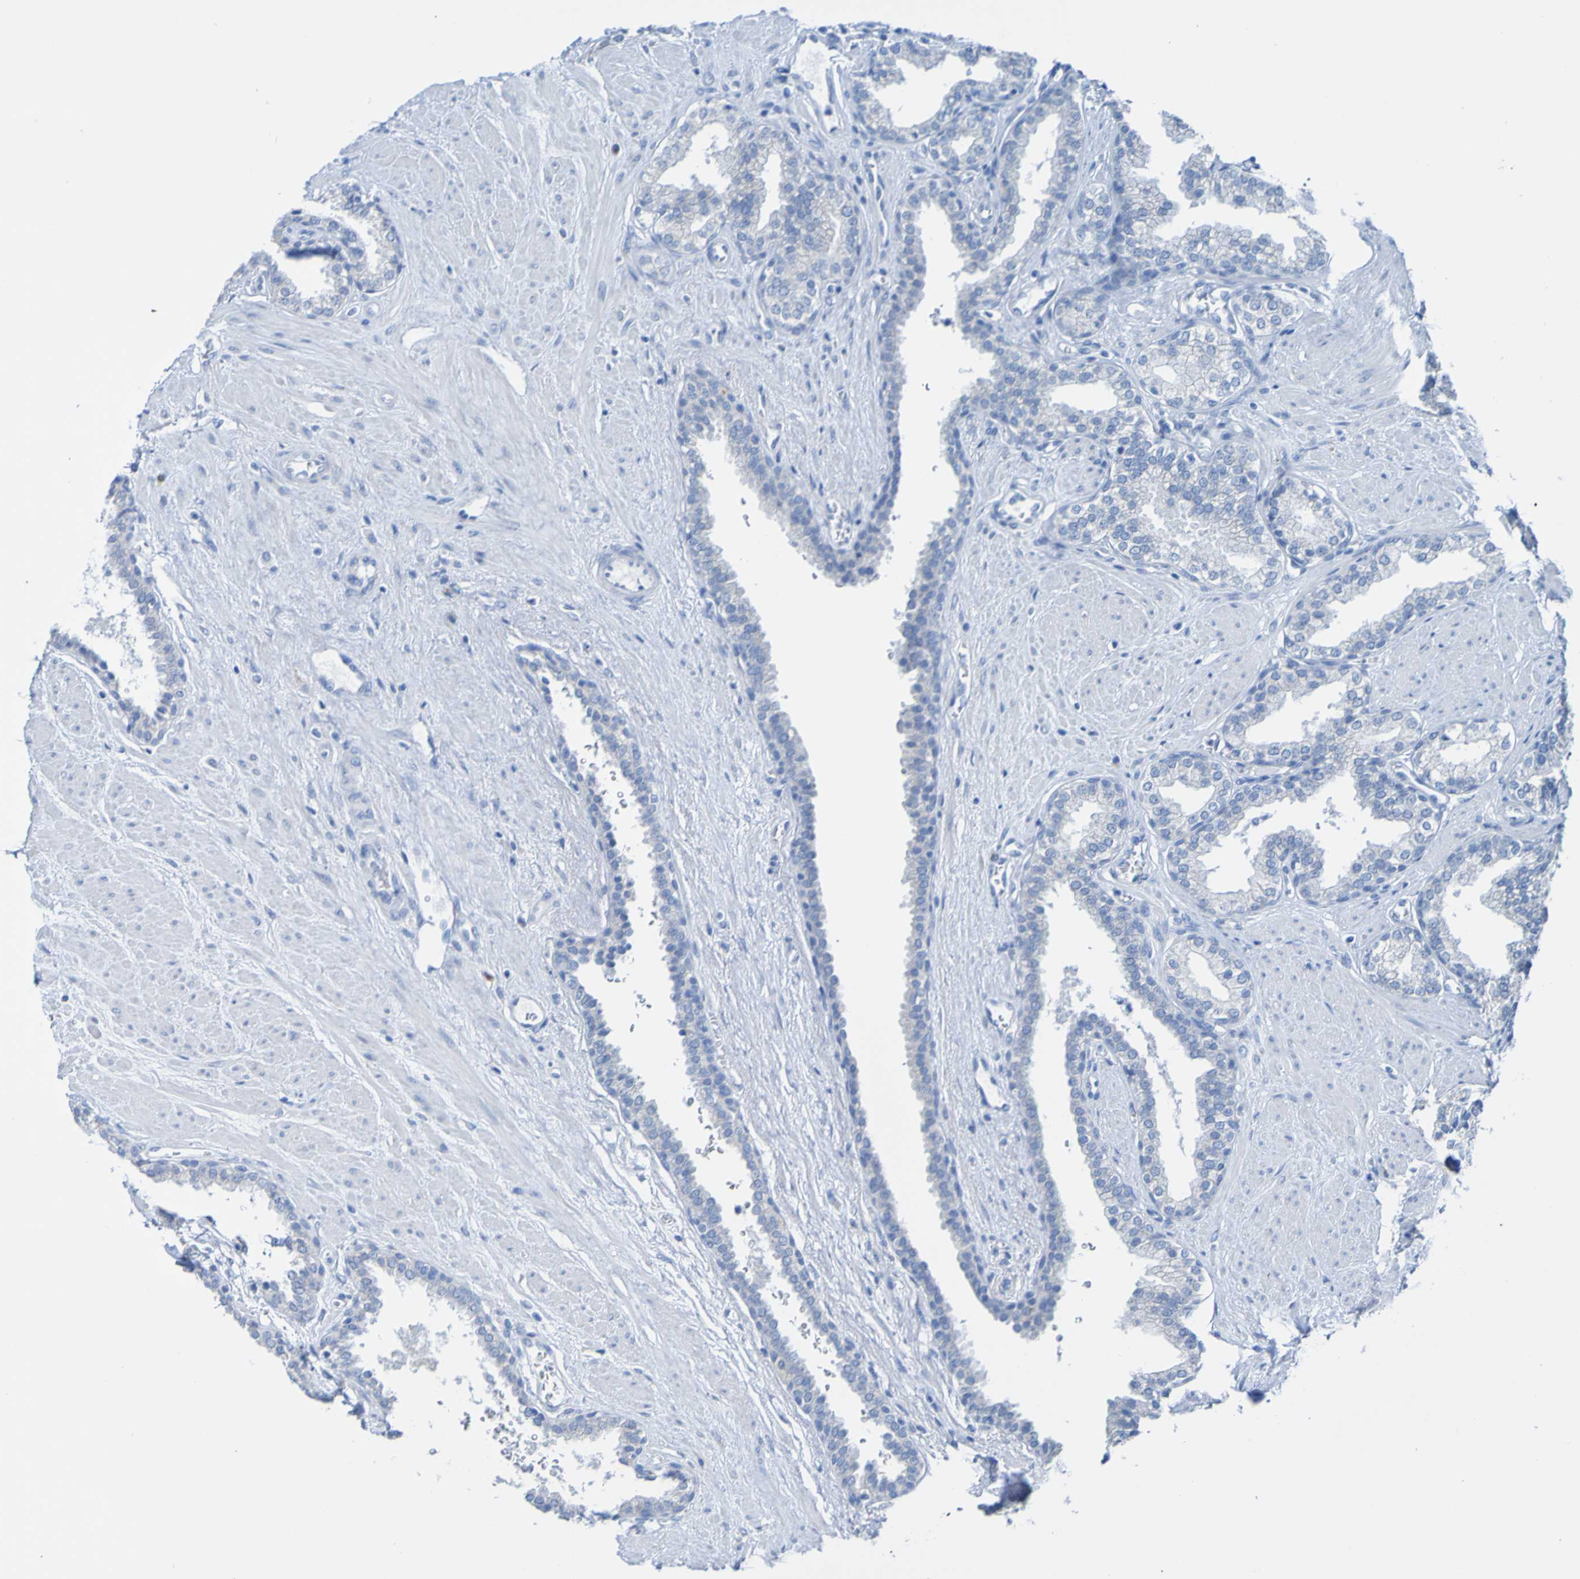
{"staining": {"intensity": "negative", "quantity": "none", "location": "none"}, "tissue": "prostate", "cell_type": "Glandular cells", "image_type": "normal", "snomed": [{"axis": "morphology", "description": "Normal tissue, NOS"}, {"axis": "topography", "description": "Prostate"}], "caption": "Immunohistochemistry (IHC) image of unremarkable prostate: human prostate stained with DAB (3,3'-diaminobenzidine) shows no significant protein positivity in glandular cells.", "gene": "ACMSD", "patient": {"sex": "male", "age": 51}}